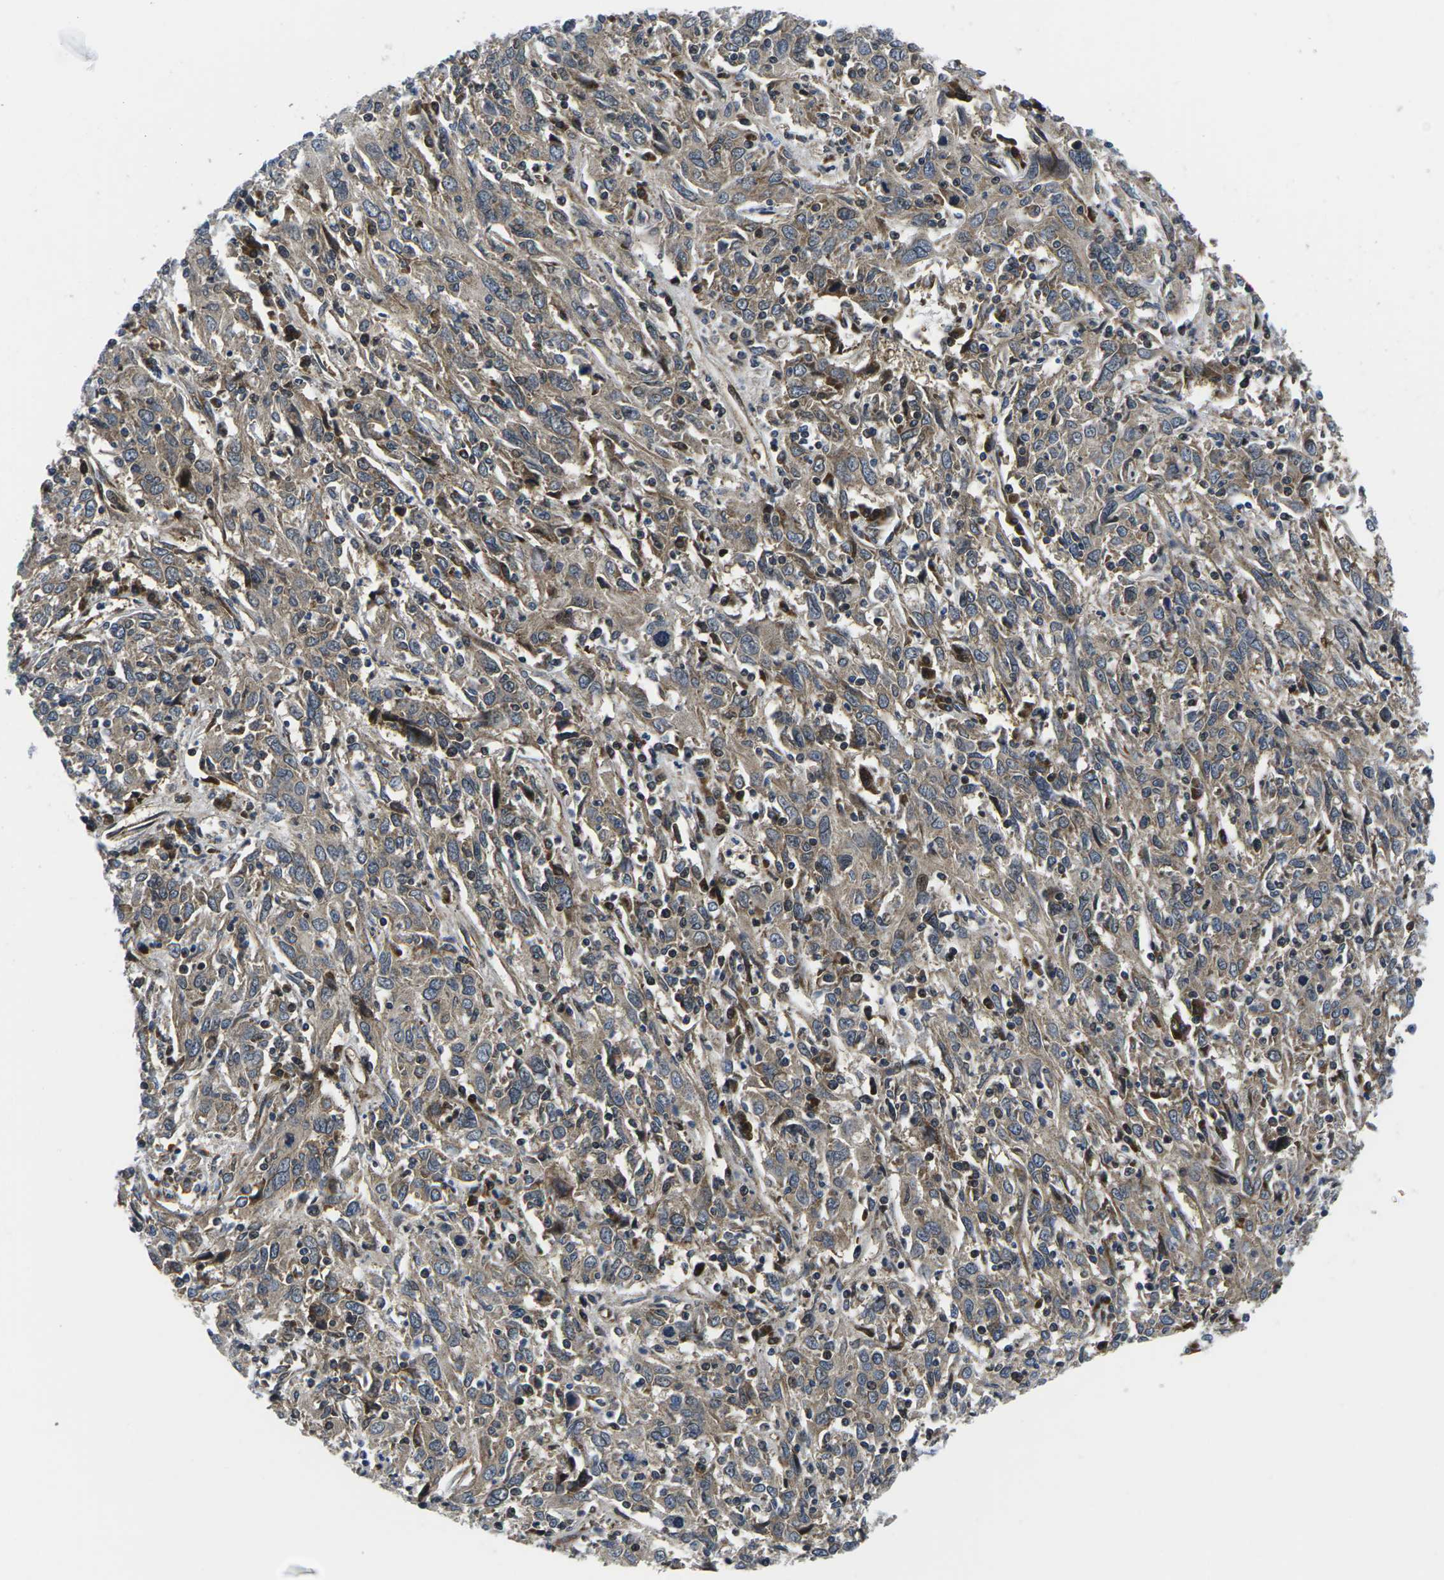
{"staining": {"intensity": "weak", "quantity": ">75%", "location": "cytoplasmic/membranous"}, "tissue": "cervical cancer", "cell_type": "Tumor cells", "image_type": "cancer", "snomed": [{"axis": "morphology", "description": "Squamous cell carcinoma, NOS"}, {"axis": "topography", "description": "Cervix"}], "caption": "Protein analysis of squamous cell carcinoma (cervical) tissue reveals weak cytoplasmic/membranous staining in approximately >75% of tumor cells. Immunohistochemistry stains the protein of interest in brown and the nuclei are stained blue.", "gene": "EIF4E", "patient": {"sex": "female", "age": 46}}